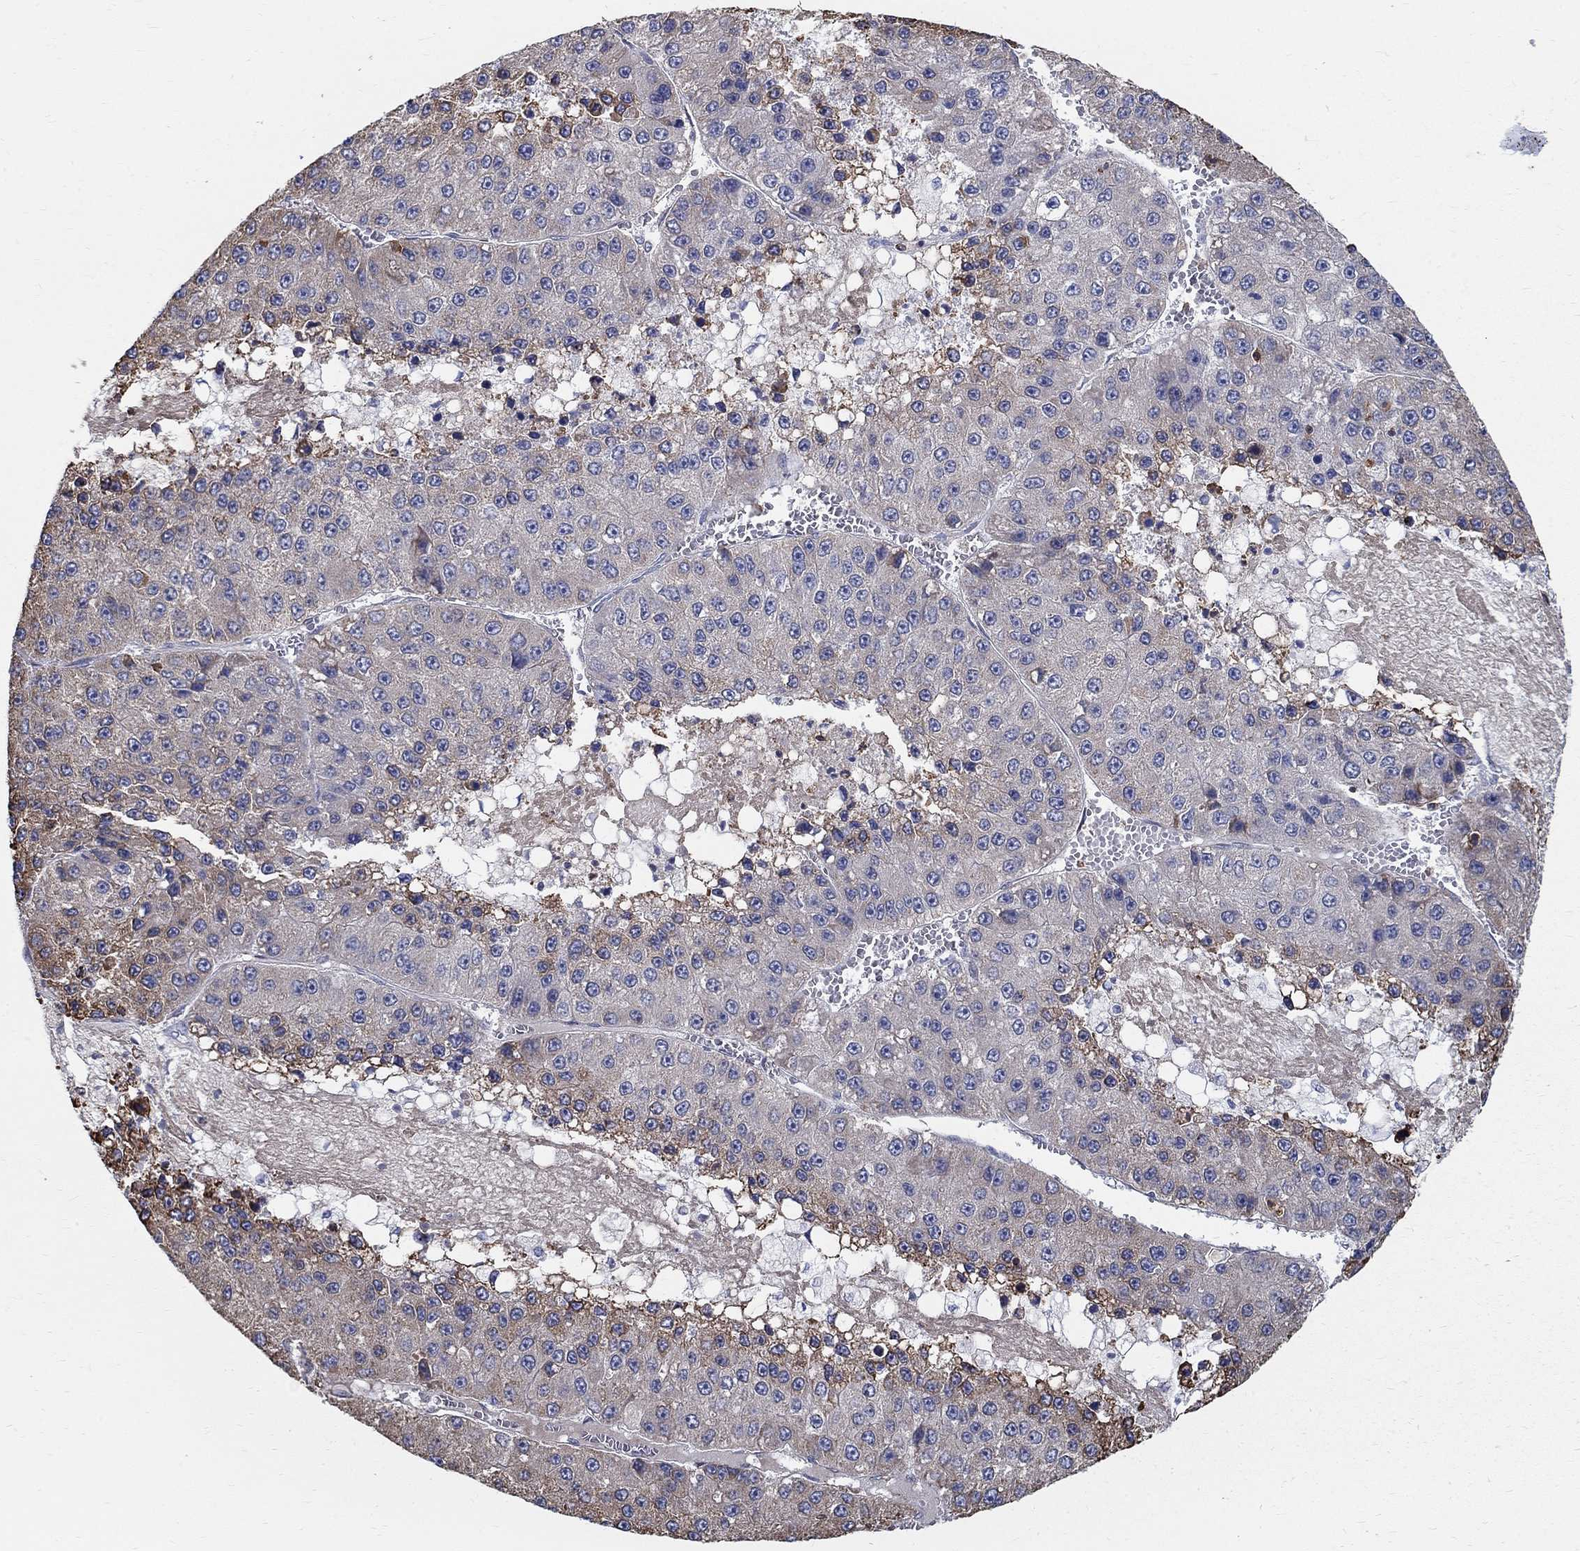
{"staining": {"intensity": "moderate", "quantity": "<25%", "location": "cytoplasmic/membranous"}, "tissue": "liver cancer", "cell_type": "Tumor cells", "image_type": "cancer", "snomed": [{"axis": "morphology", "description": "Carcinoma, Hepatocellular, NOS"}, {"axis": "topography", "description": "Liver"}], "caption": "Immunohistochemistry (DAB) staining of human hepatocellular carcinoma (liver) reveals moderate cytoplasmic/membranous protein staining in about <25% of tumor cells. (DAB = brown stain, brightfield microscopy at high magnification).", "gene": "AGAP2", "patient": {"sex": "female", "age": 73}}